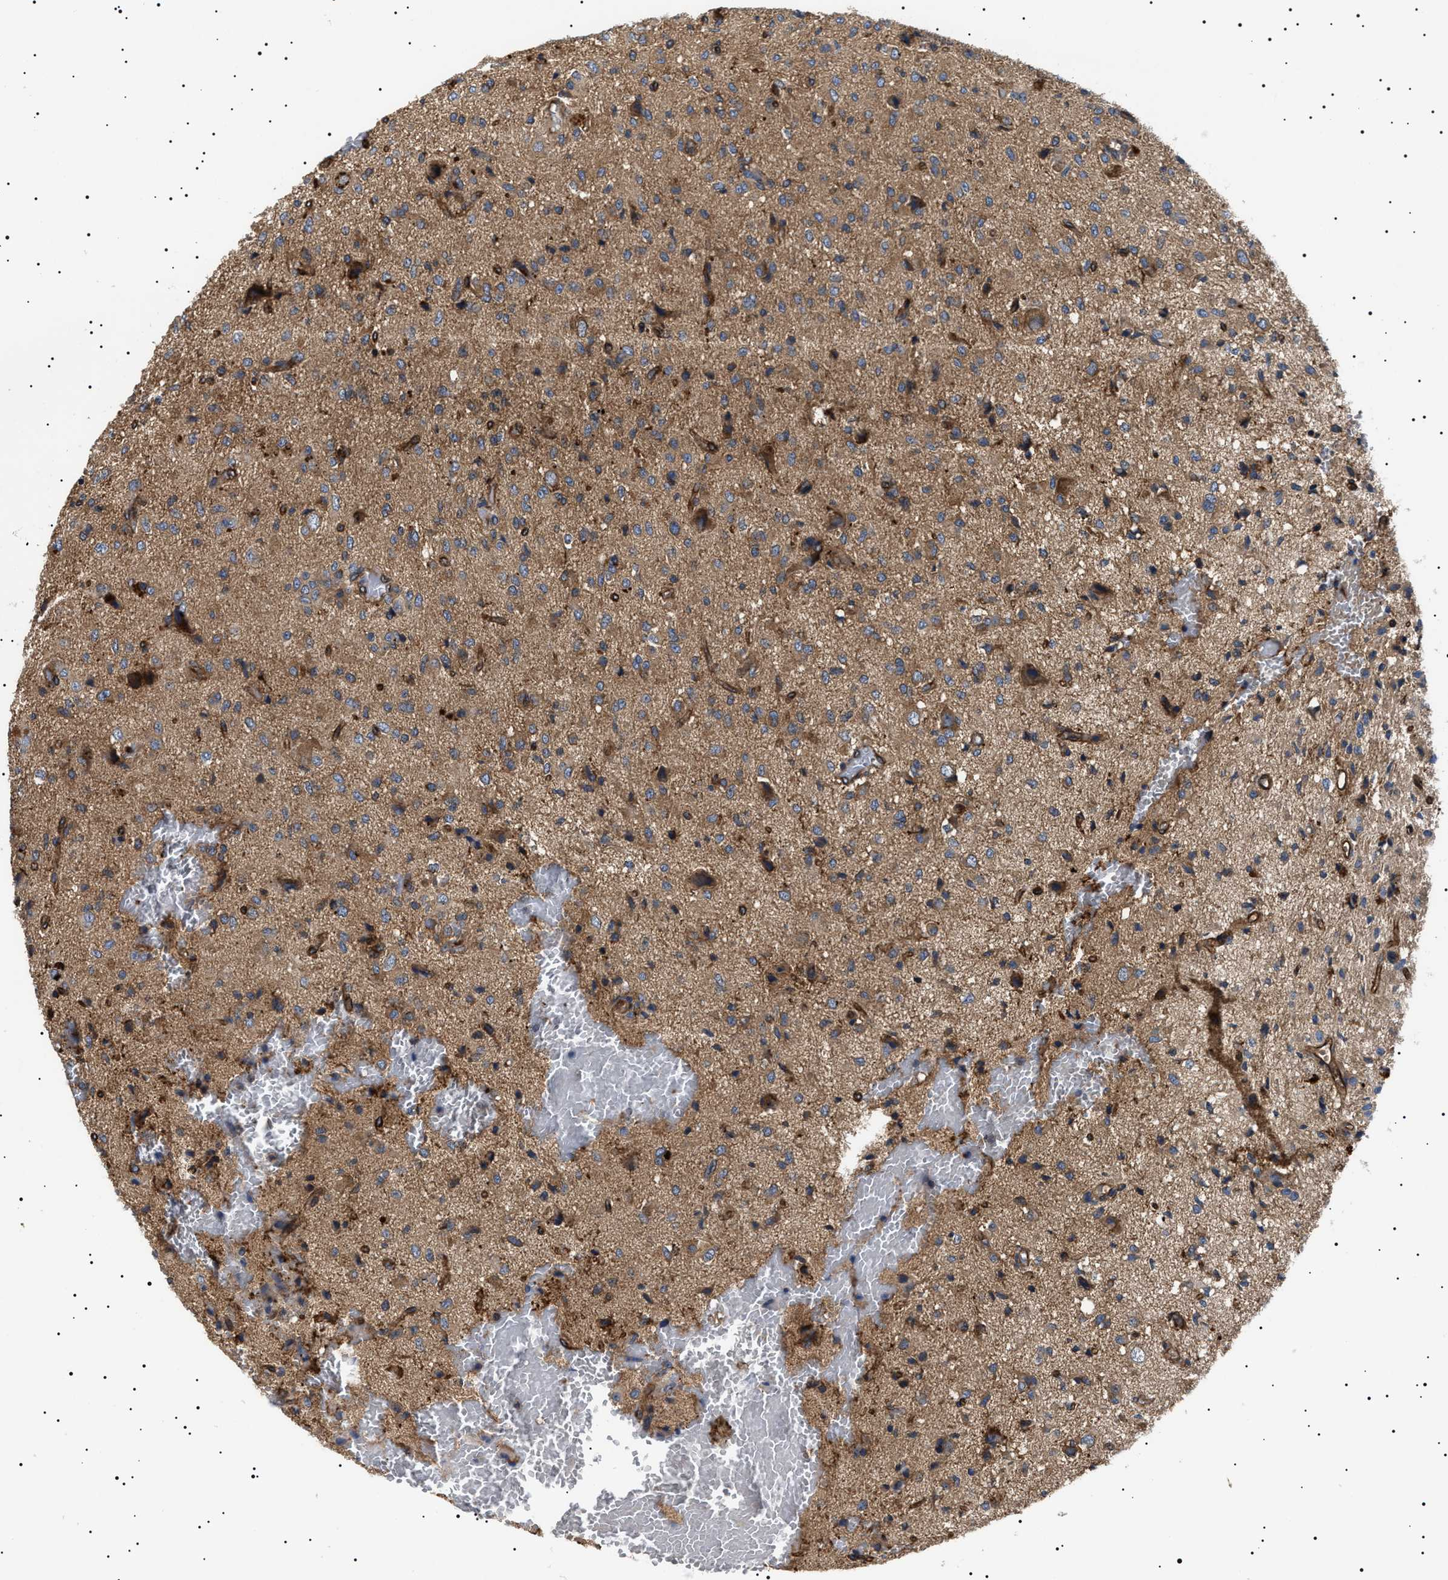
{"staining": {"intensity": "moderate", "quantity": "25%-75%", "location": "cytoplasmic/membranous"}, "tissue": "glioma", "cell_type": "Tumor cells", "image_type": "cancer", "snomed": [{"axis": "morphology", "description": "Glioma, malignant, High grade"}, {"axis": "topography", "description": "Brain"}], "caption": "Protein analysis of malignant glioma (high-grade) tissue demonstrates moderate cytoplasmic/membranous staining in about 25%-75% of tumor cells.", "gene": "TPP2", "patient": {"sex": "female", "age": 59}}